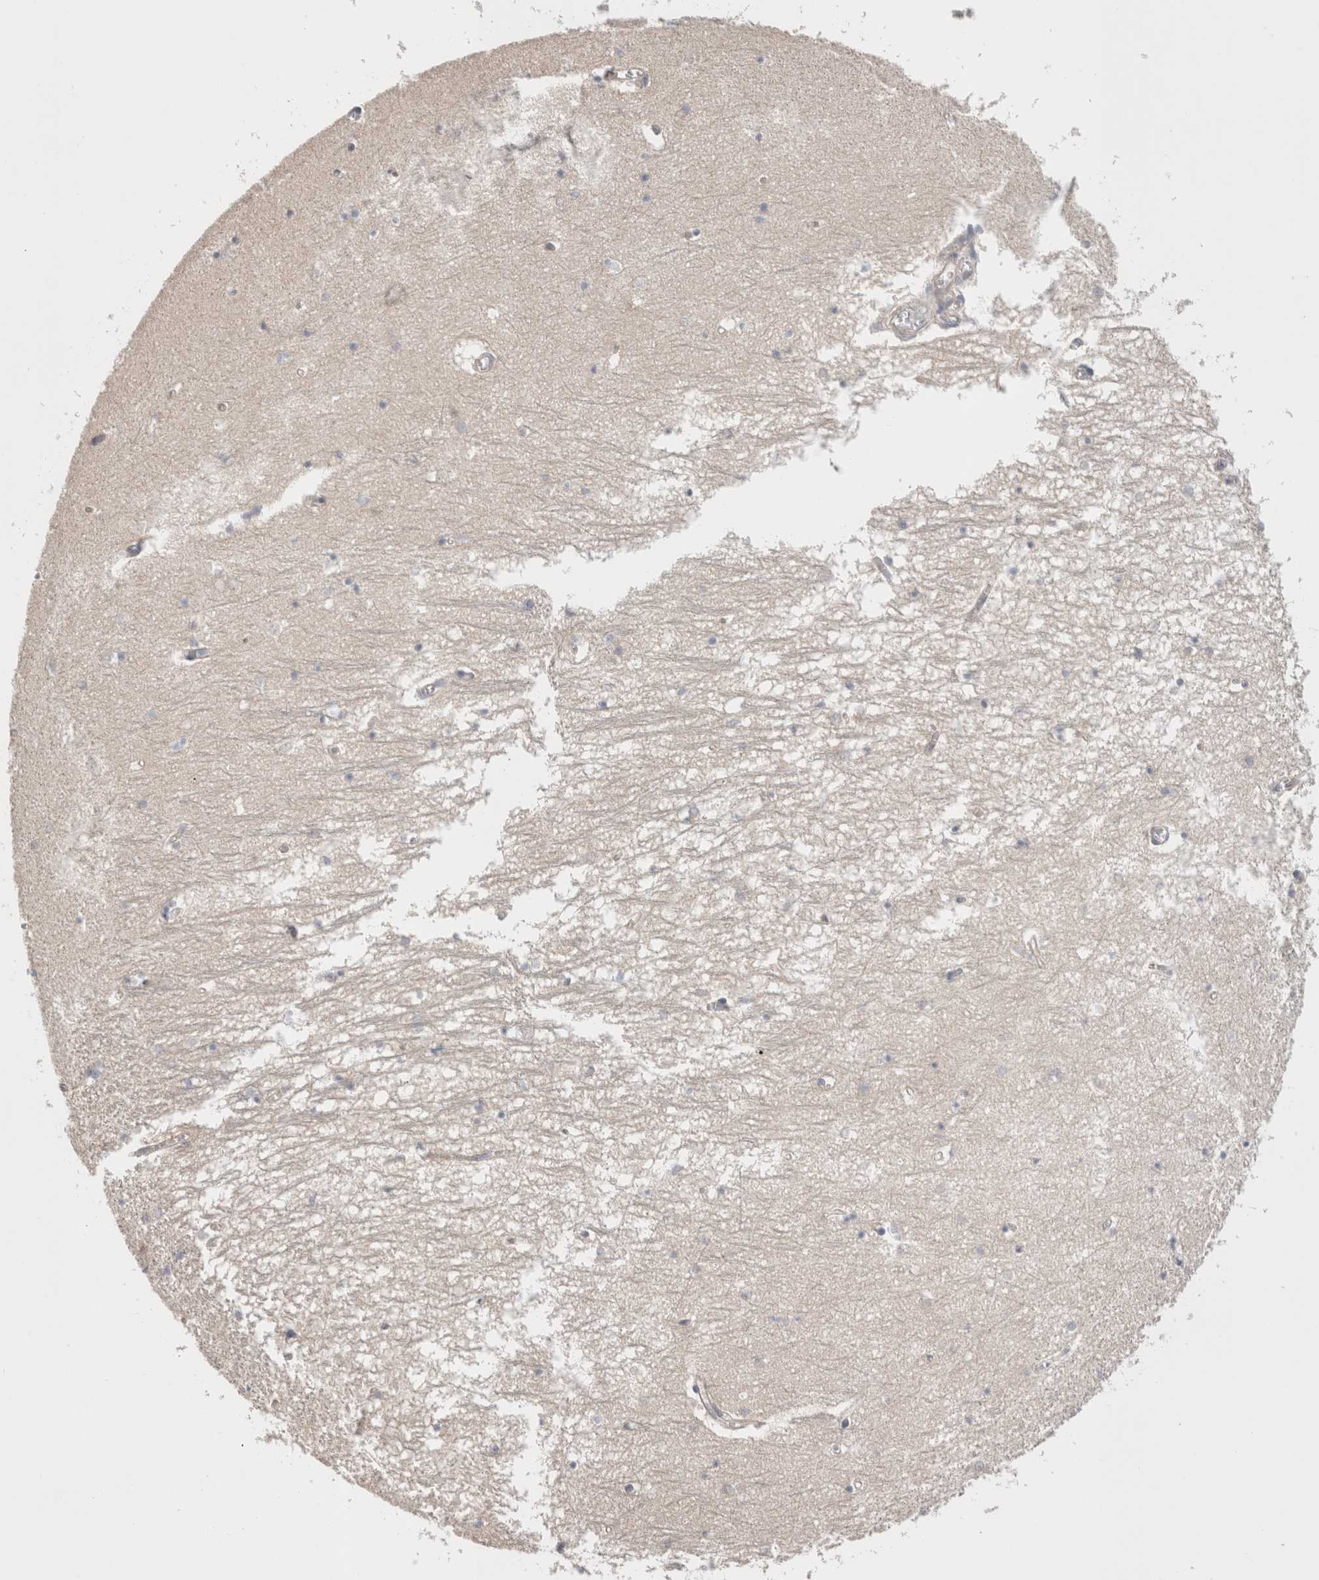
{"staining": {"intensity": "negative", "quantity": "none", "location": "none"}, "tissue": "hippocampus", "cell_type": "Glial cells", "image_type": "normal", "snomed": [{"axis": "morphology", "description": "Normal tissue, NOS"}, {"axis": "topography", "description": "Hippocampus"}], "caption": "Immunohistochemistry (IHC) image of unremarkable hippocampus stained for a protein (brown), which demonstrates no positivity in glial cells. The staining was performed using DAB to visualize the protein expression in brown, while the nuclei were stained in blue with hematoxylin (Magnification: 20x).", "gene": "DMD", "patient": {"sex": "male", "age": 70}}